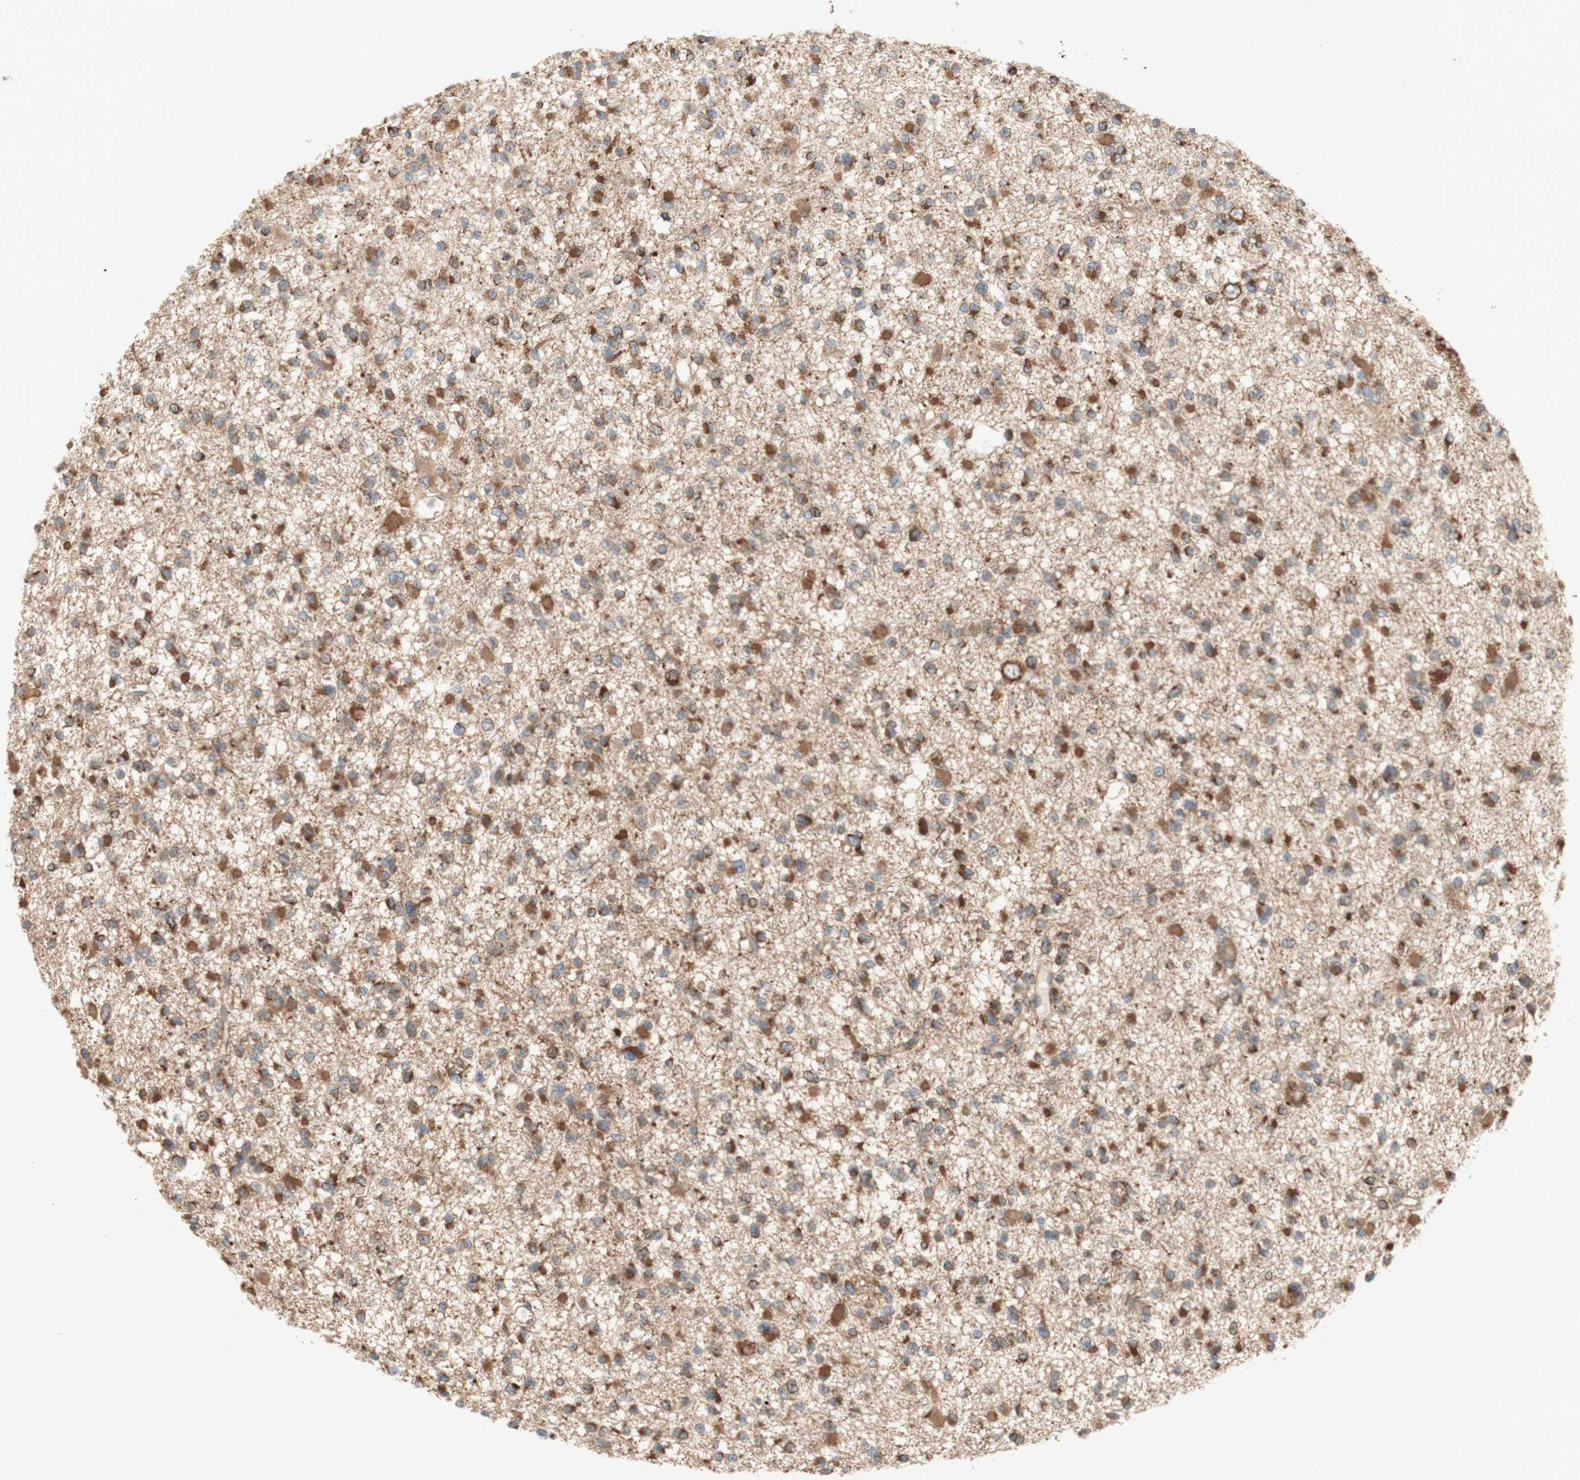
{"staining": {"intensity": "moderate", "quantity": ">75%", "location": "cytoplasmic/membranous"}, "tissue": "glioma", "cell_type": "Tumor cells", "image_type": "cancer", "snomed": [{"axis": "morphology", "description": "Glioma, malignant, Low grade"}, {"axis": "topography", "description": "Brain"}], "caption": "Protein expression analysis of malignant low-grade glioma shows moderate cytoplasmic/membranous positivity in about >75% of tumor cells.", "gene": "SOCS2", "patient": {"sex": "female", "age": 22}}